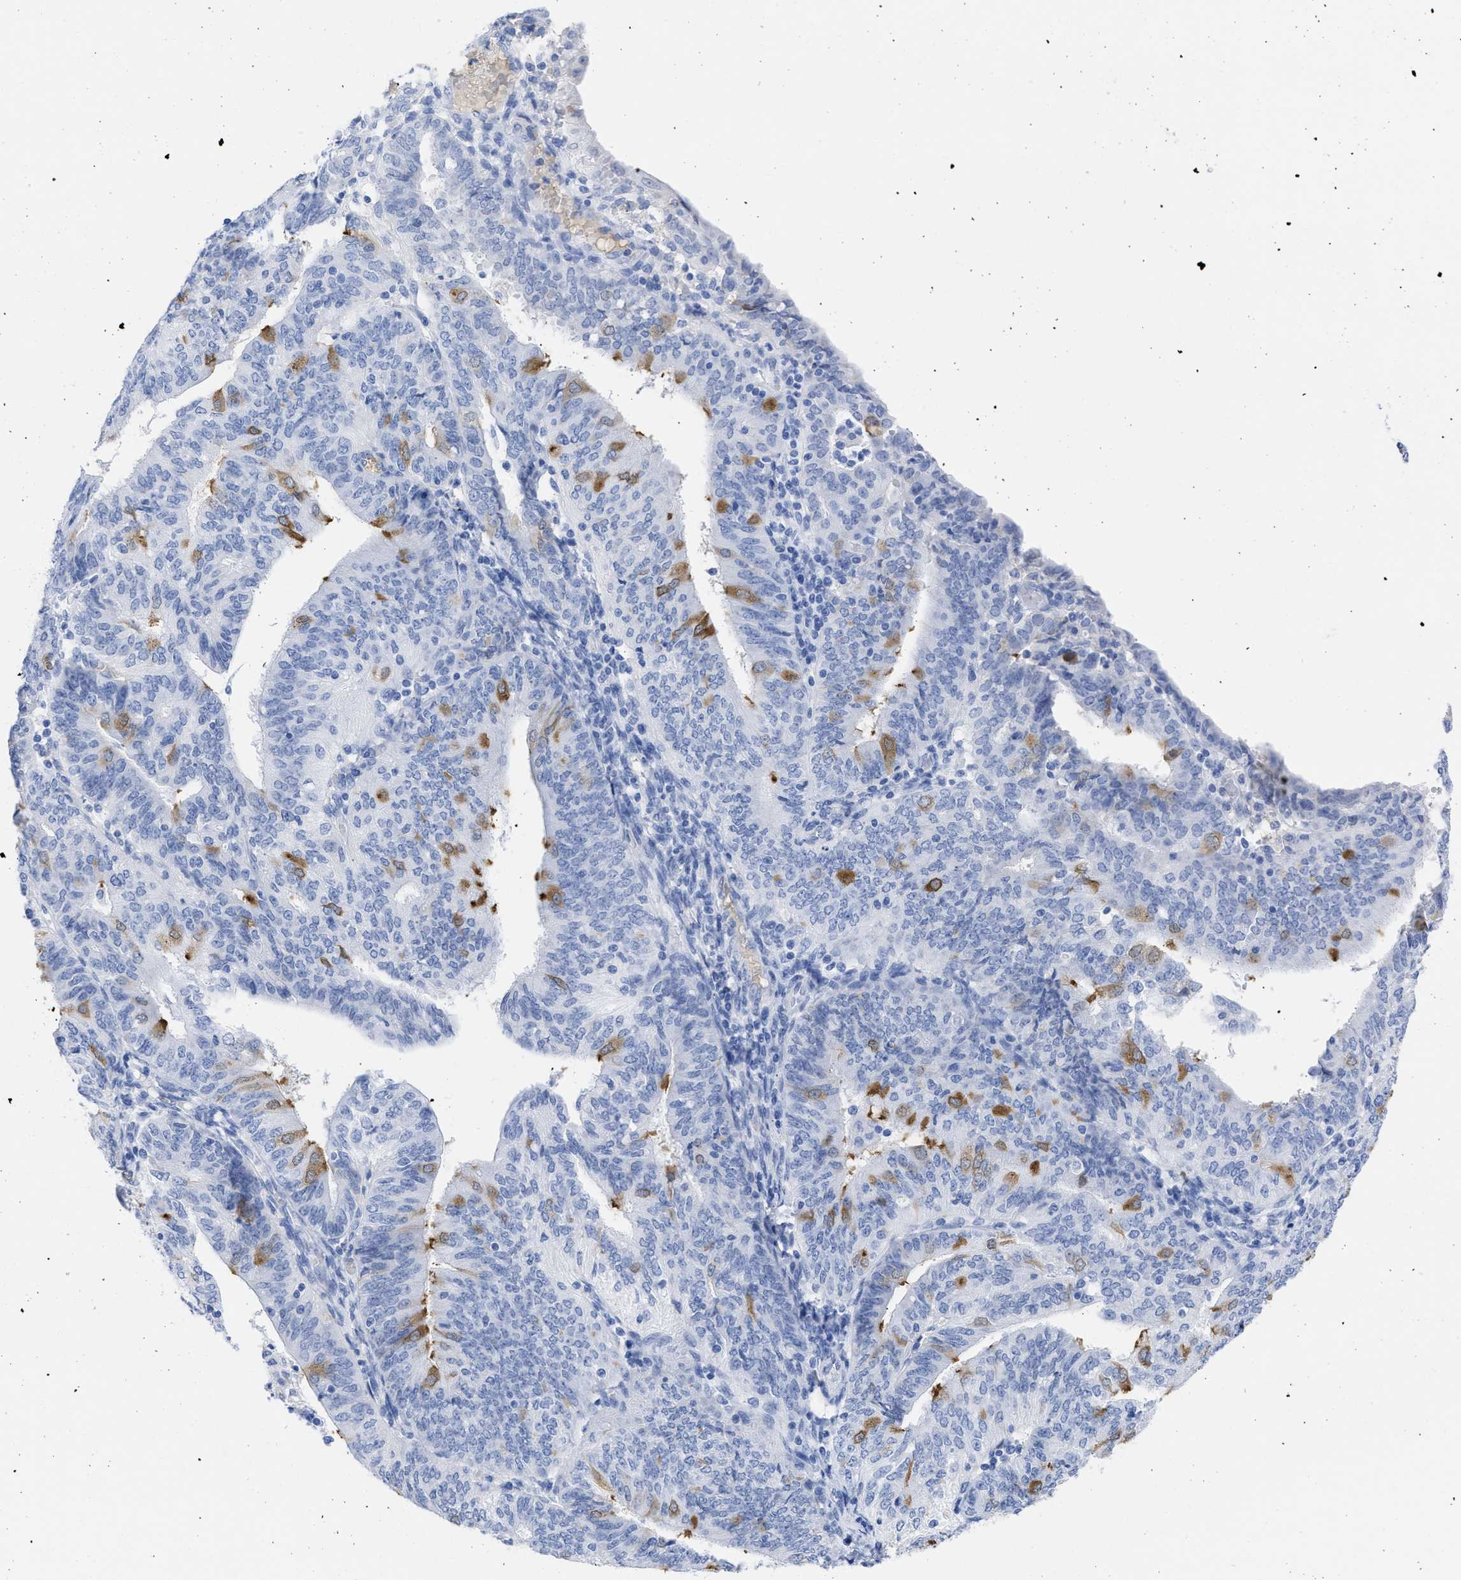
{"staining": {"intensity": "moderate", "quantity": "<25%", "location": "cytoplasmic/membranous"}, "tissue": "endometrial cancer", "cell_type": "Tumor cells", "image_type": "cancer", "snomed": [{"axis": "morphology", "description": "Adenocarcinoma, NOS"}, {"axis": "topography", "description": "Endometrium"}], "caption": "Endometrial cancer stained for a protein exhibits moderate cytoplasmic/membranous positivity in tumor cells.", "gene": "RSPH1", "patient": {"sex": "female", "age": 58}}